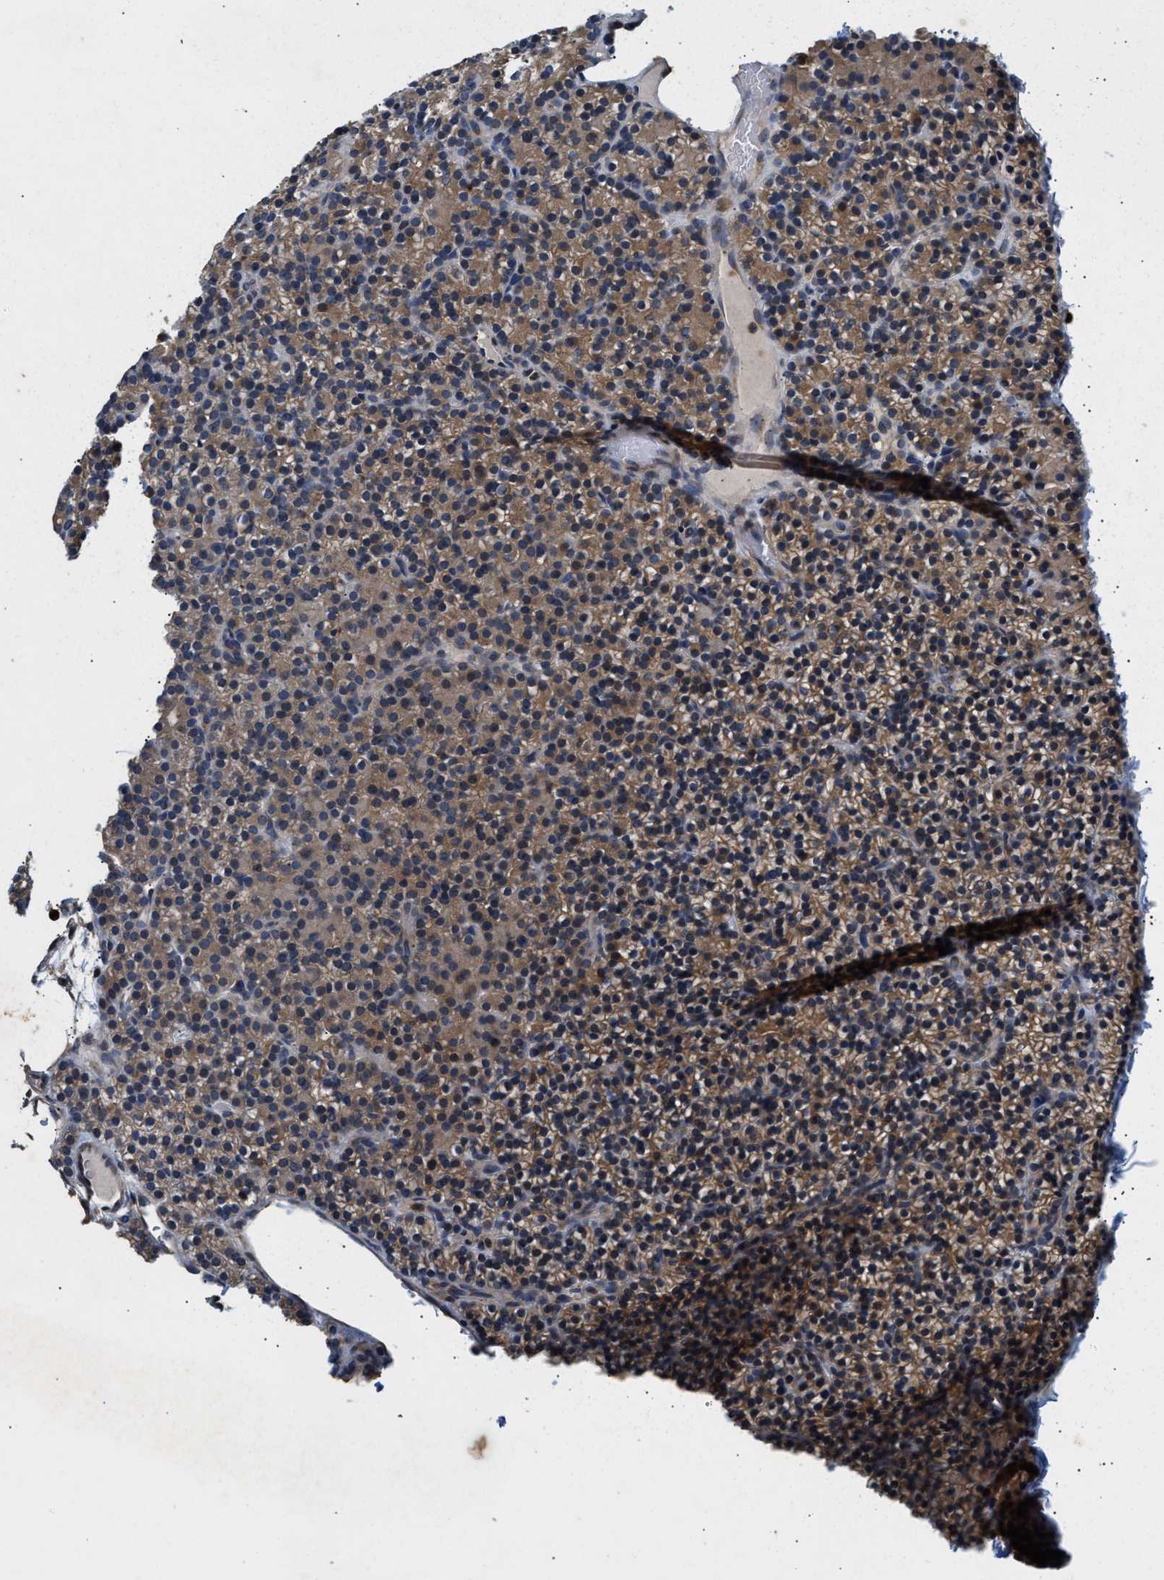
{"staining": {"intensity": "moderate", "quantity": ">75%", "location": "cytoplasmic/membranous"}, "tissue": "parathyroid gland", "cell_type": "Glandular cells", "image_type": "normal", "snomed": [{"axis": "morphology", "description": "Normal tissue, NOS"}, {"axis": "morphology", "description": "Hyperplasia, NOS"}, {"axis": "topography", "description": "Parathyroid gland"}], "caption": "Moderate cytoplasmic/membranous protein expression is appreciated in about >75% of glandular cells in parathyroid gland.", "gene": "CHUK", "patient": {"sex": "male", "age": 44}}